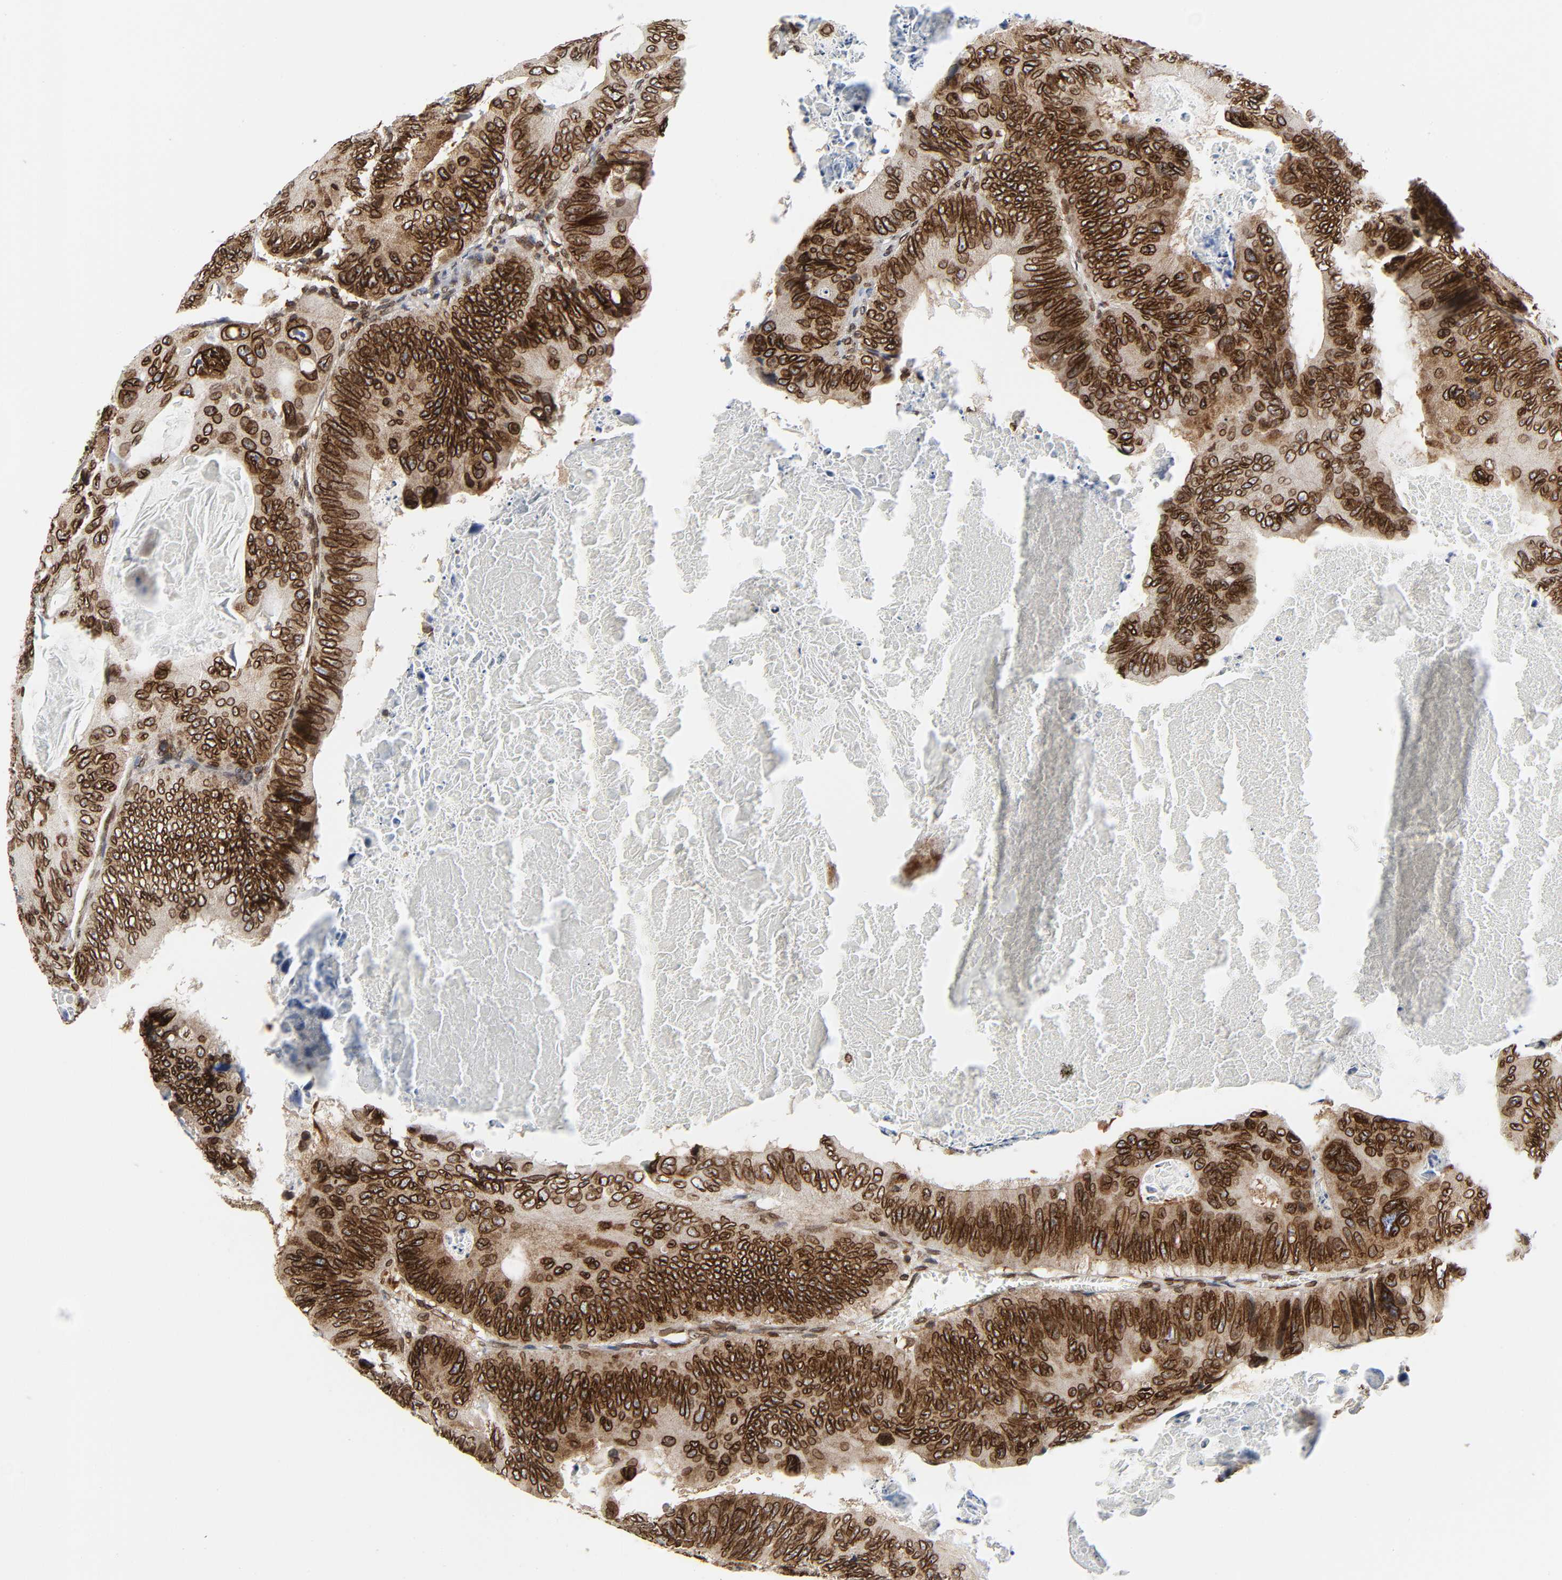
{"staining": {"intensity": "strong", "quantity": ">75%", "location": "cytoplasmic/membranous,nuclear"}, "tissue": "colorectal cancer", "cell_type": "Tumor cells", "image_type": "cancer", "snomed": [{"axis": "morphology", "description": "Adenocarcinoma, NOS"}, {"axis": "topography", "description": "Colon"}], "caption": "Strong cytoplasmic/membranous and nuclear positivity is seen in approximately >75% of tumor cells in colorectal cancer.", "gene": "RANGAP1", "patient": {"sex": "female", "age": 55}}